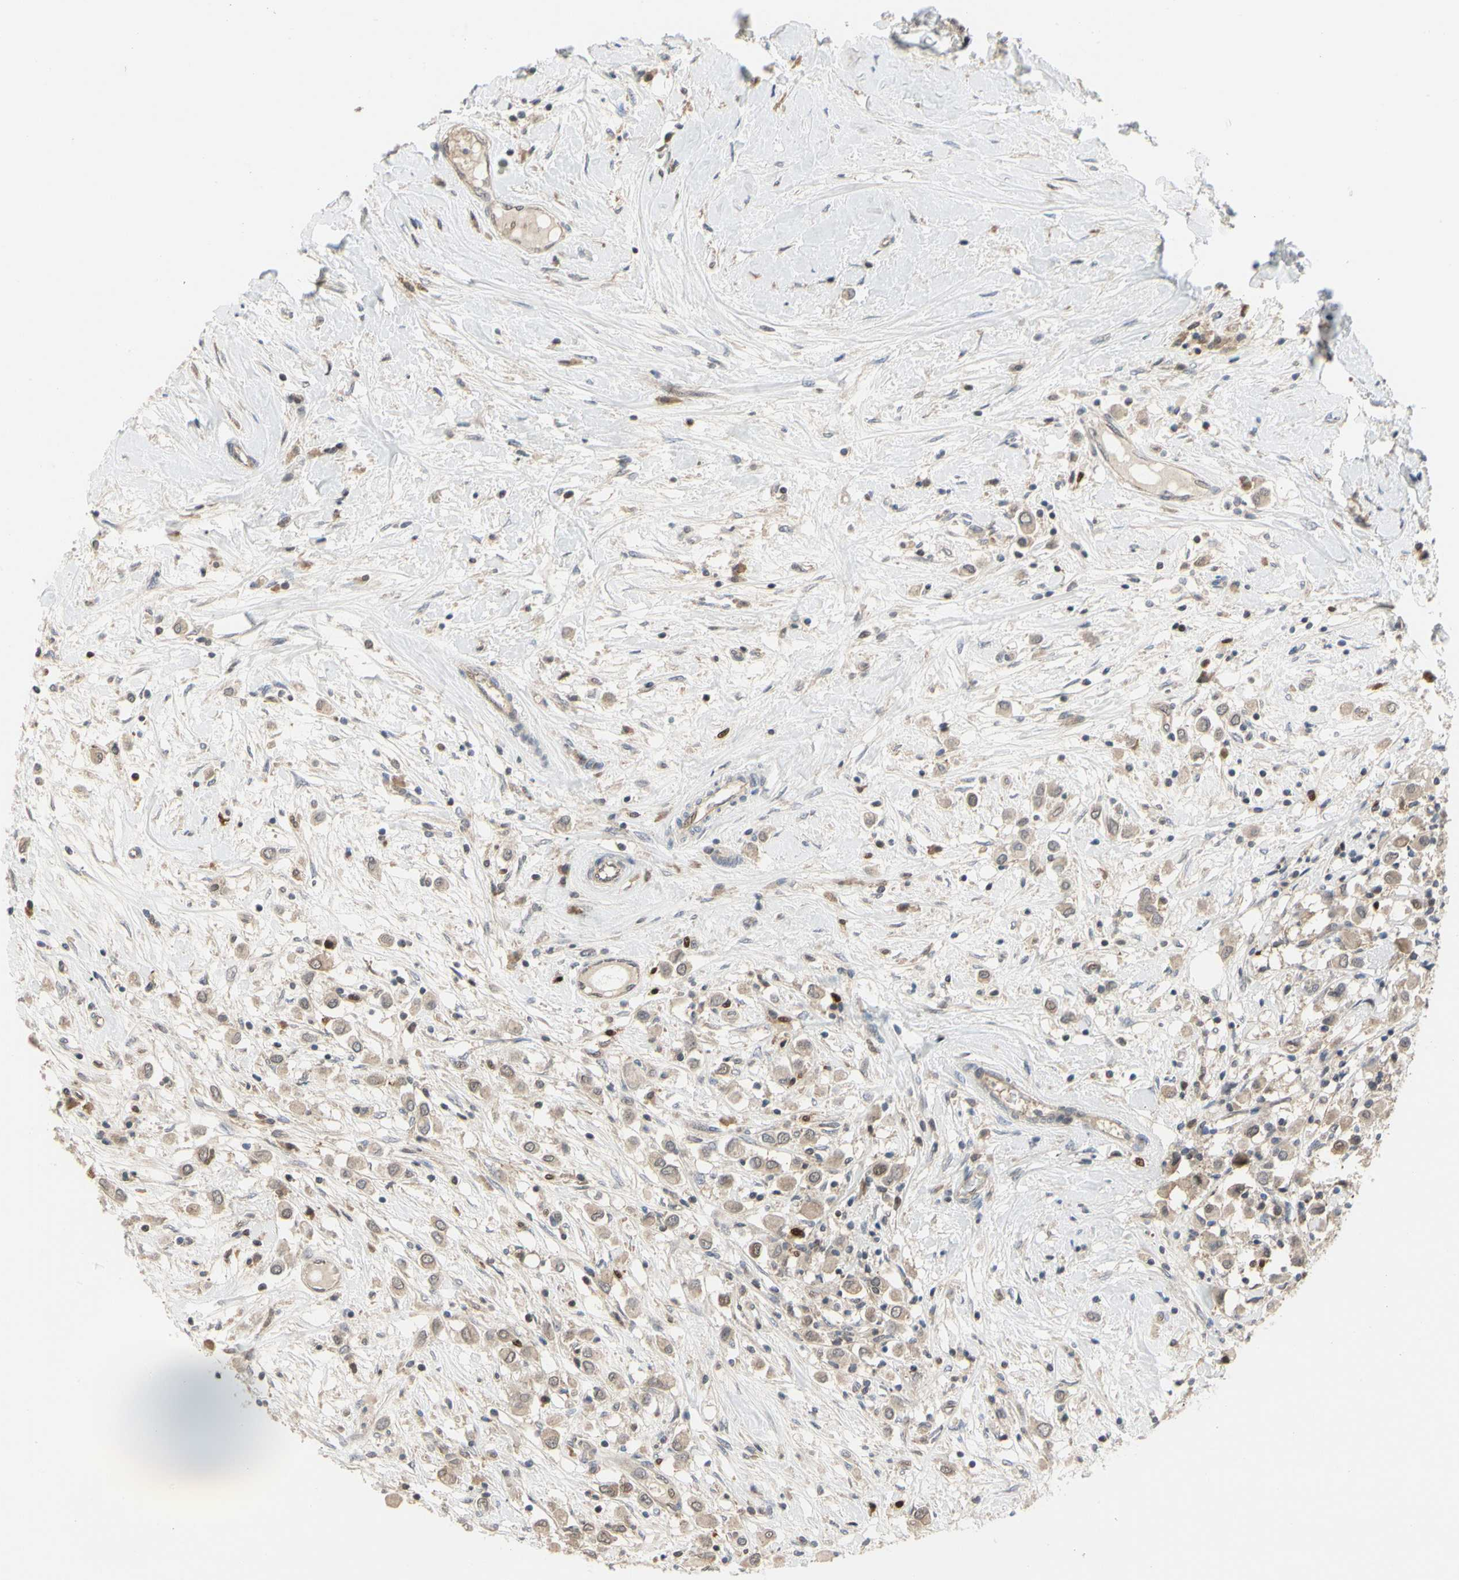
{"staining": {"intensity": "weak", "quantity": ">75%", "location": "cytoplasmic/membranous"}, "tissue": "breast cancer", "cell_type": "Tumor cells", "image_type": "cancer", "snomed": [{"axis": "morphology", "description": "Duct carcinoma"}, {"axis": "topography", "description": "Breast"}], "caption": "Weak cytoplasmic/membranous protein staining is present in about >75% of tumor cells in breast cancer (intraductal carcinoma). (DAB (3,3'-diaminobenzidine) IHC, brown staining for protein, blue staining for nuclei).", "gene": "CDK5", "patient": {"sex": "female", "age": 61}}